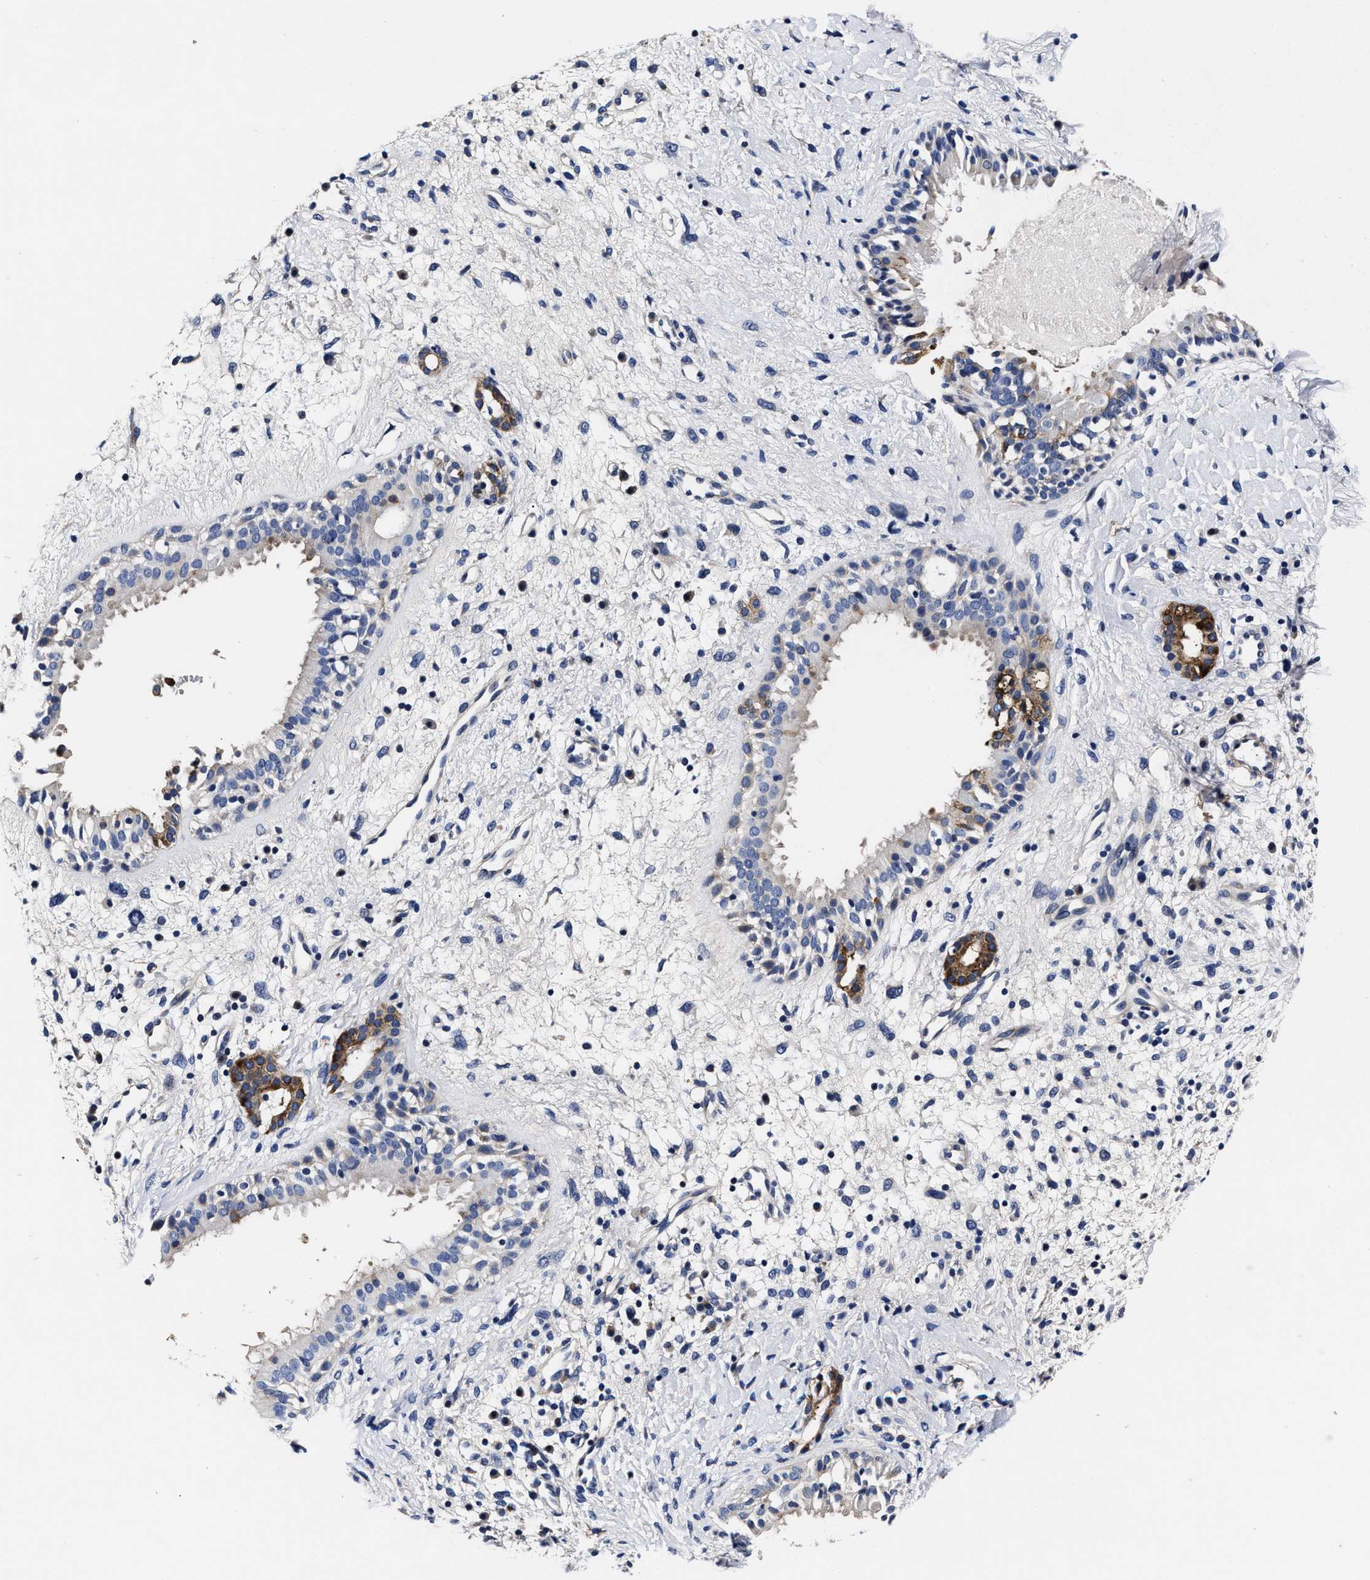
{"staining": {"intensity": "strong", "quantity": "<25%", "location": "cytoplasmic/membranous"}, "tissue": "nasopharynx", "cell_type": "Respiratory epithelial cells", "image_type": "normal", "snomed": [{"axis": "morphology", "description": "Normal tissue, NOS"}, {"axis": "topography", "description": "Nasopharynx"}], "caption": "A brown stain shows strong cytoplasmic/membranous positivity of a protein in respiratory epithelial cells of benign human nasopharynx.", "gene": "OLFML2A", "patient": {"sex": "male", "age": 22}}